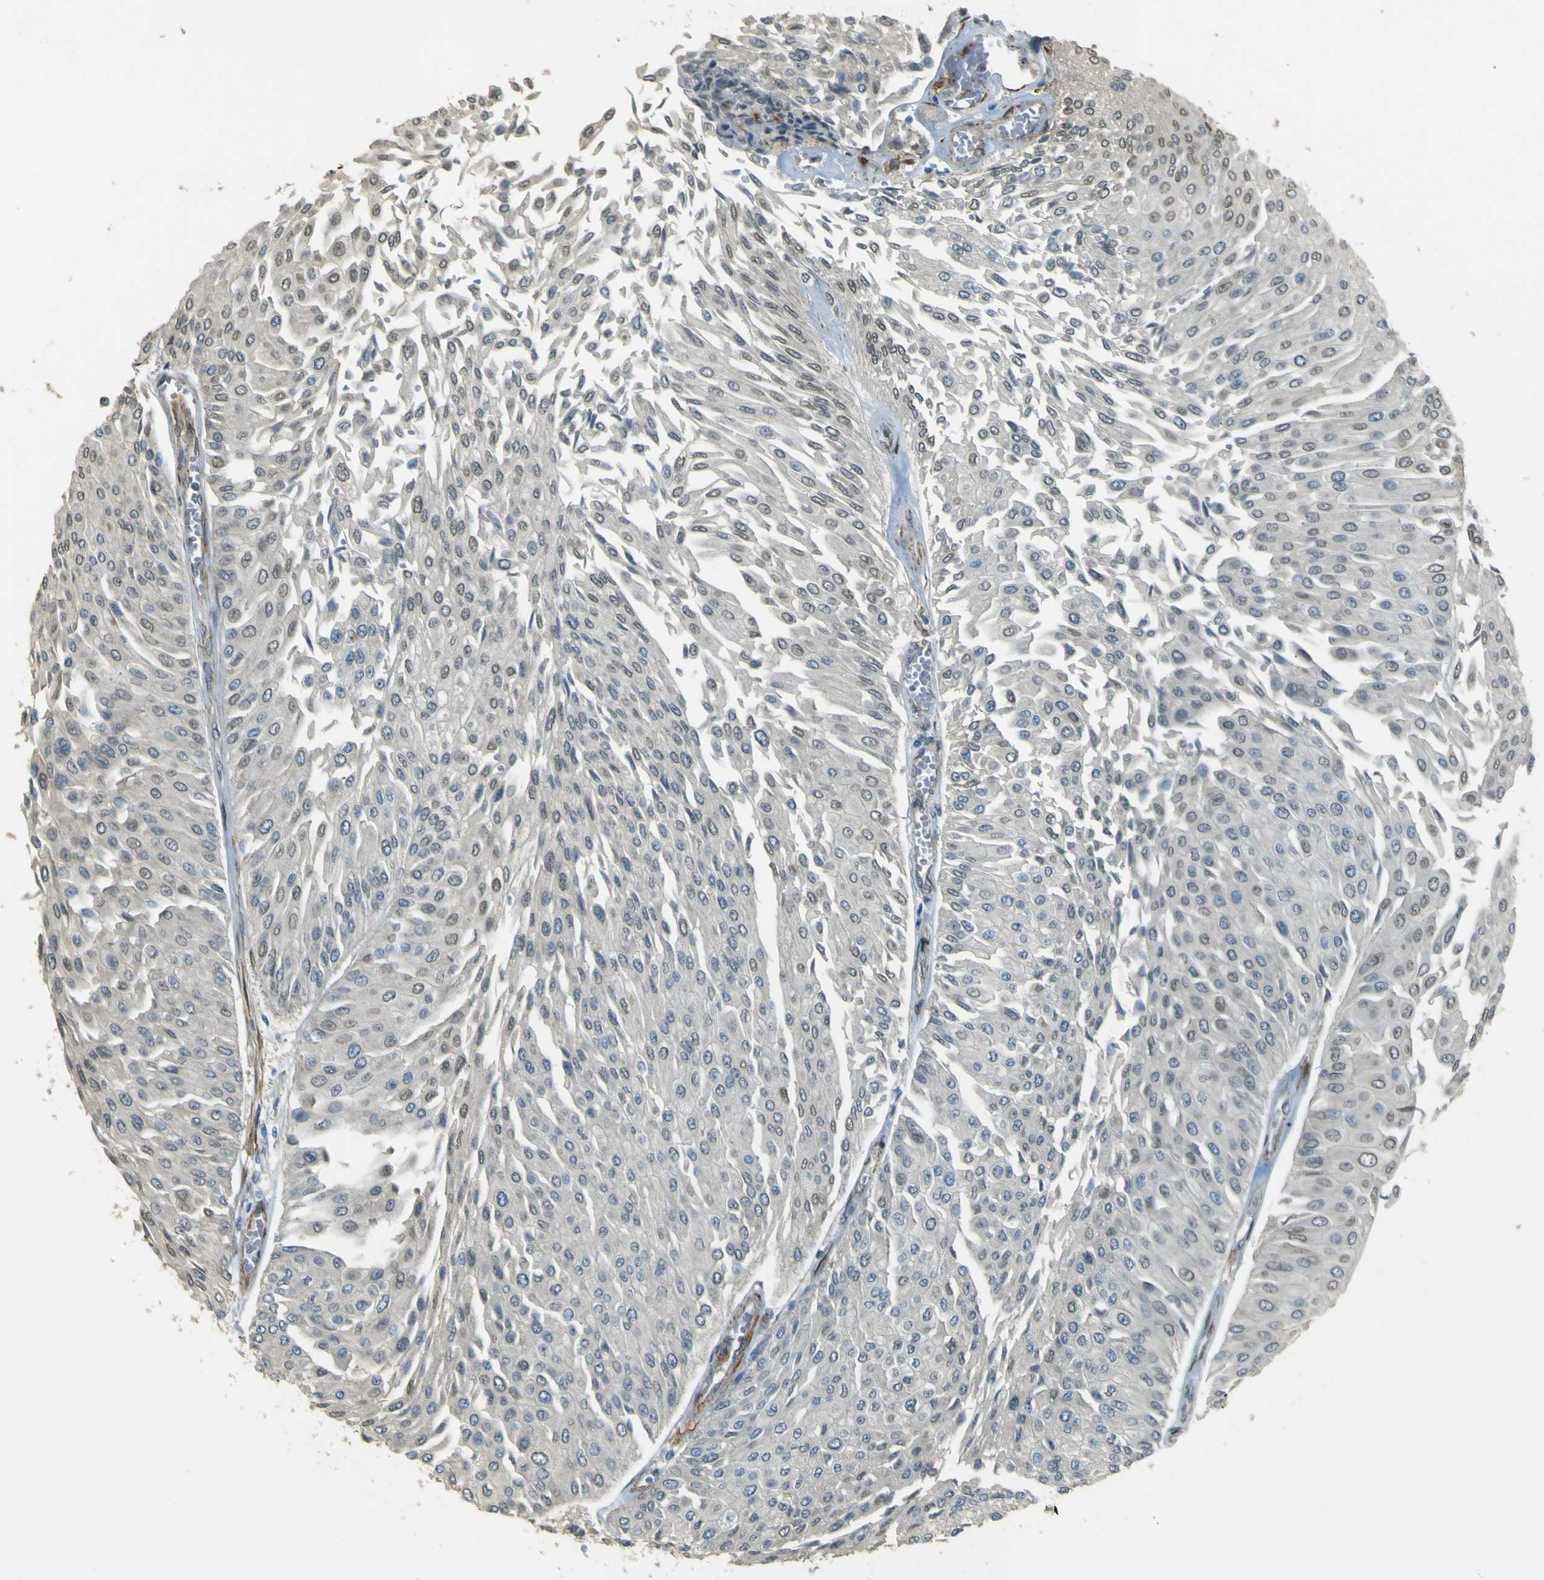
{"staining": {"intensity": "negative", "quantity": "none", "location": "none"}, "tissue": "urothelial cancer", "cell_type": "Tumor cells", "image_type": "cancer", "snomed": [{"axis": "morphology", "description": "Urothelial carcinoma, Low grade"}, {"axis": "topography", "description": "Urinary bladder"}], "caption": "Low-grade urothelial carcinoma was stained to show a protein in brown. There is no significant positivity in tumor cells.", "gene": "NEXN", "patient": {"sex": "male", "age": 67}}